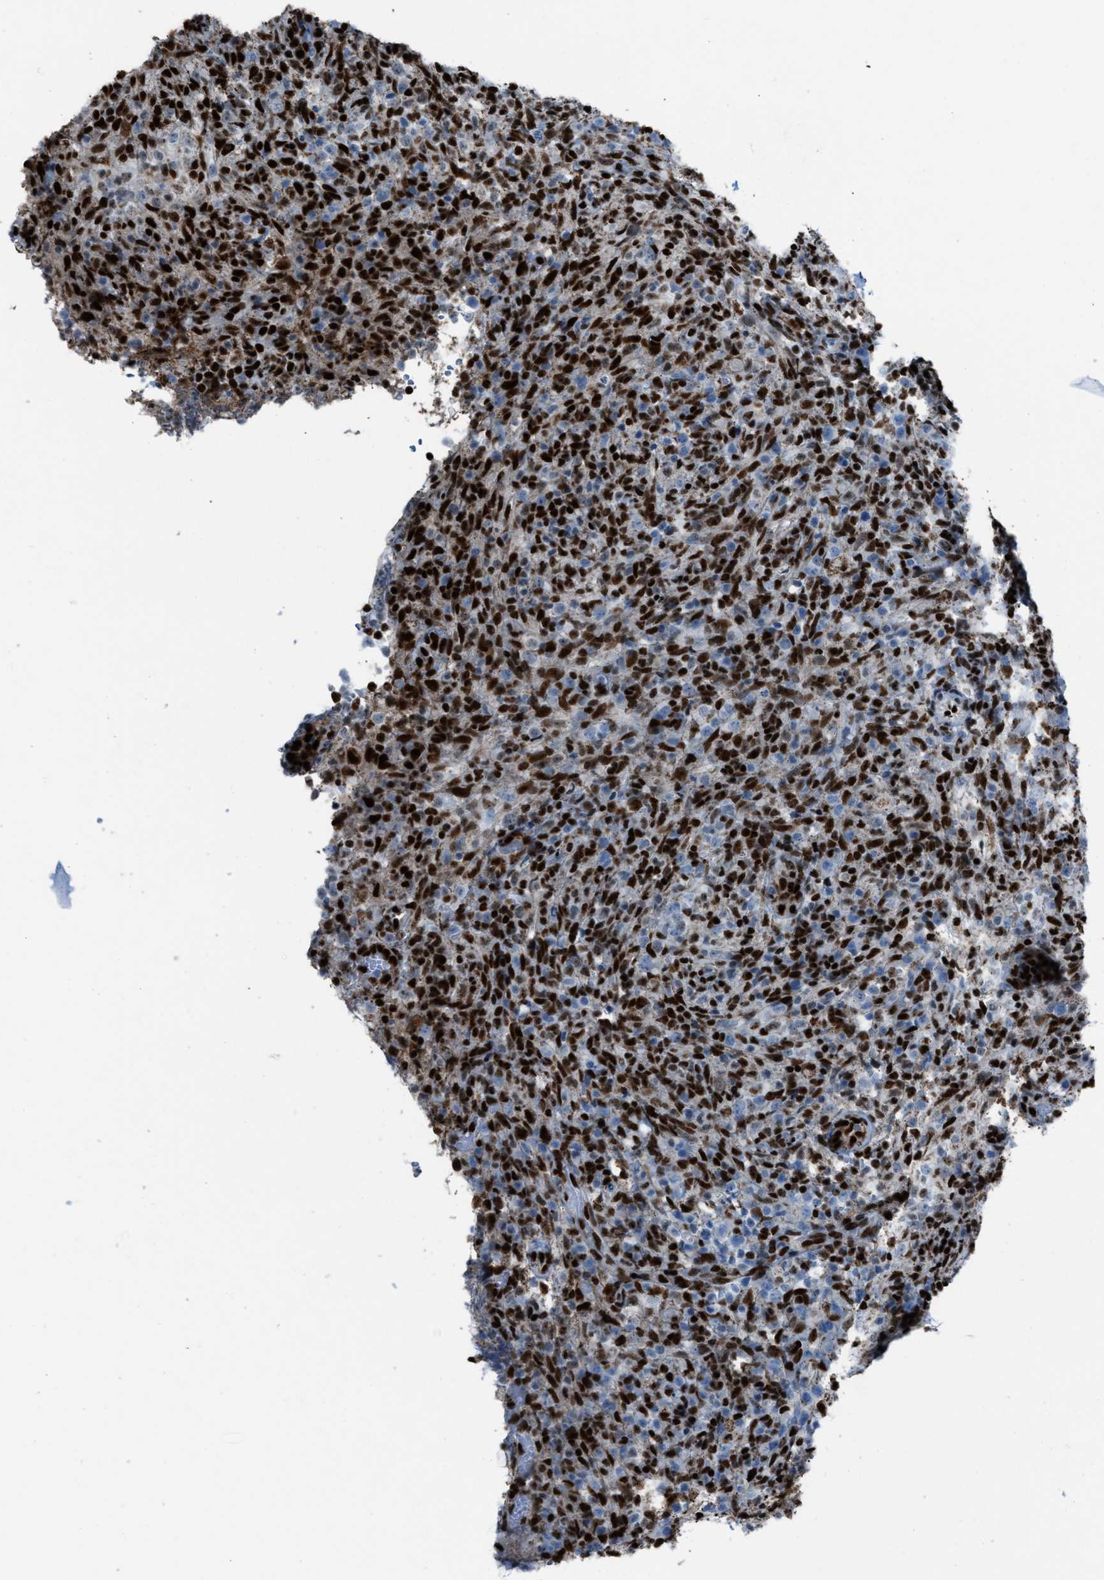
{"staining": {"intensity": "strong", "quantity": "<25%", "location": "nuclear"}, "tissue": "lymphoma", "cell_type": "Tumor cells", "image_type": "cancer", "snomed": [{"axis": "morphology", "description": "Malignant lymphoma, non-Hodgkin's type, High grade"}, {"axis": "topography", "description": "Lymph node"}], "caption": "Protein analysis of lymphoma tissue demonstrates strong nuclear expression in about <25% of tumor cells.", "gene": "SLFN5", "patient": {"sex": "female", "age": 76}}